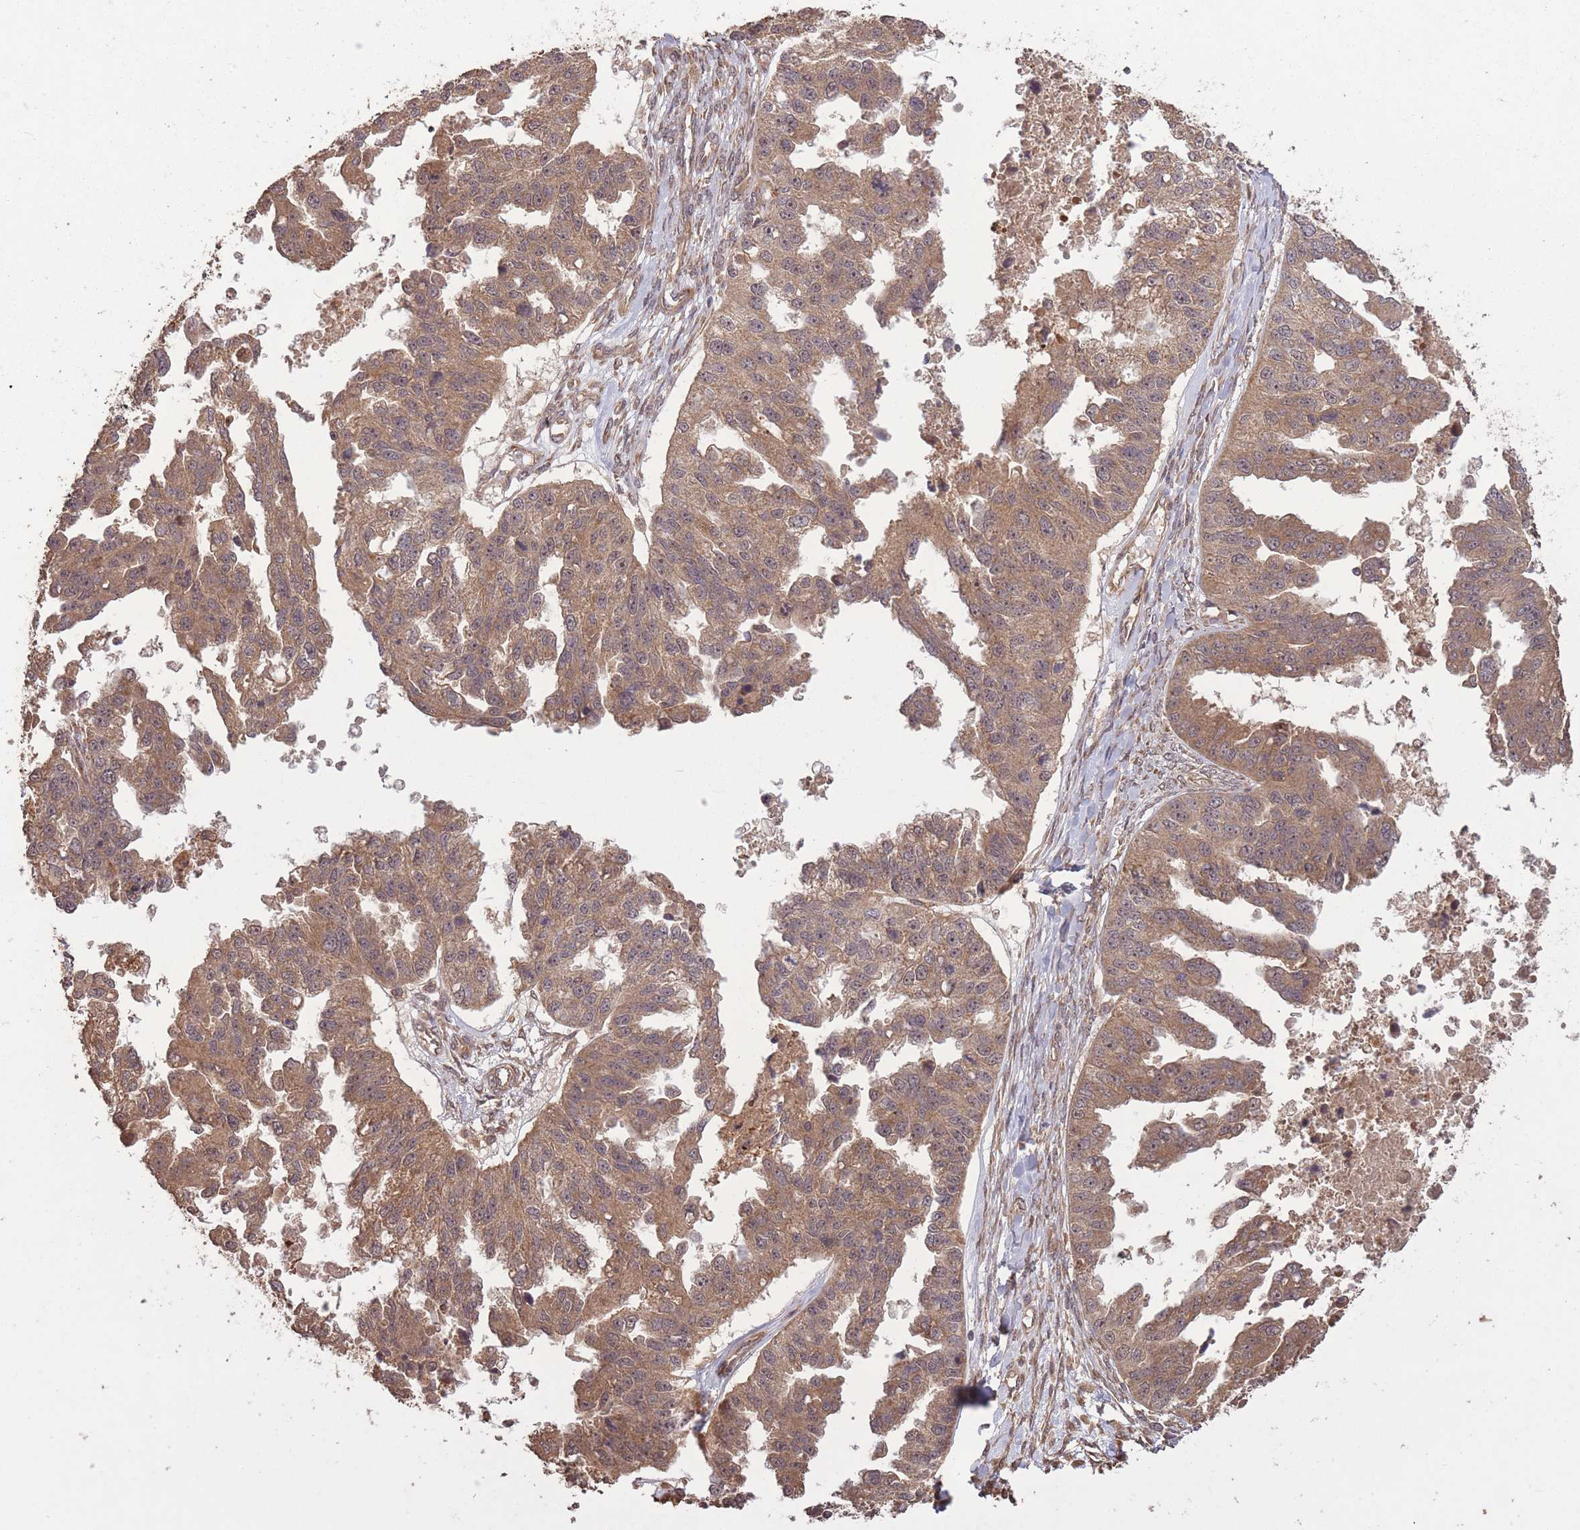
{"staining": {"intensity": "moderate", "quantity": ">75%", "location": "cytoplasmic/membranous"}, "tissue": "ovarian cancer", "cell_type": "Tumor cells", "image_type": "cancer", "snomed": [{"axis": "morphology", "description": "Cystadenocarcinoma, serous, NOS"}, {"axis": "topography", "description": "Ovary"}], "caption": "Protein staining displays moderate cytoplasmic/membranous staining in approximately >75% of tumor cells in serous cystadenocarcinoma (ovarian).", "gene": "ERBB3", "patient": {"sex": "female", "age": 58}}